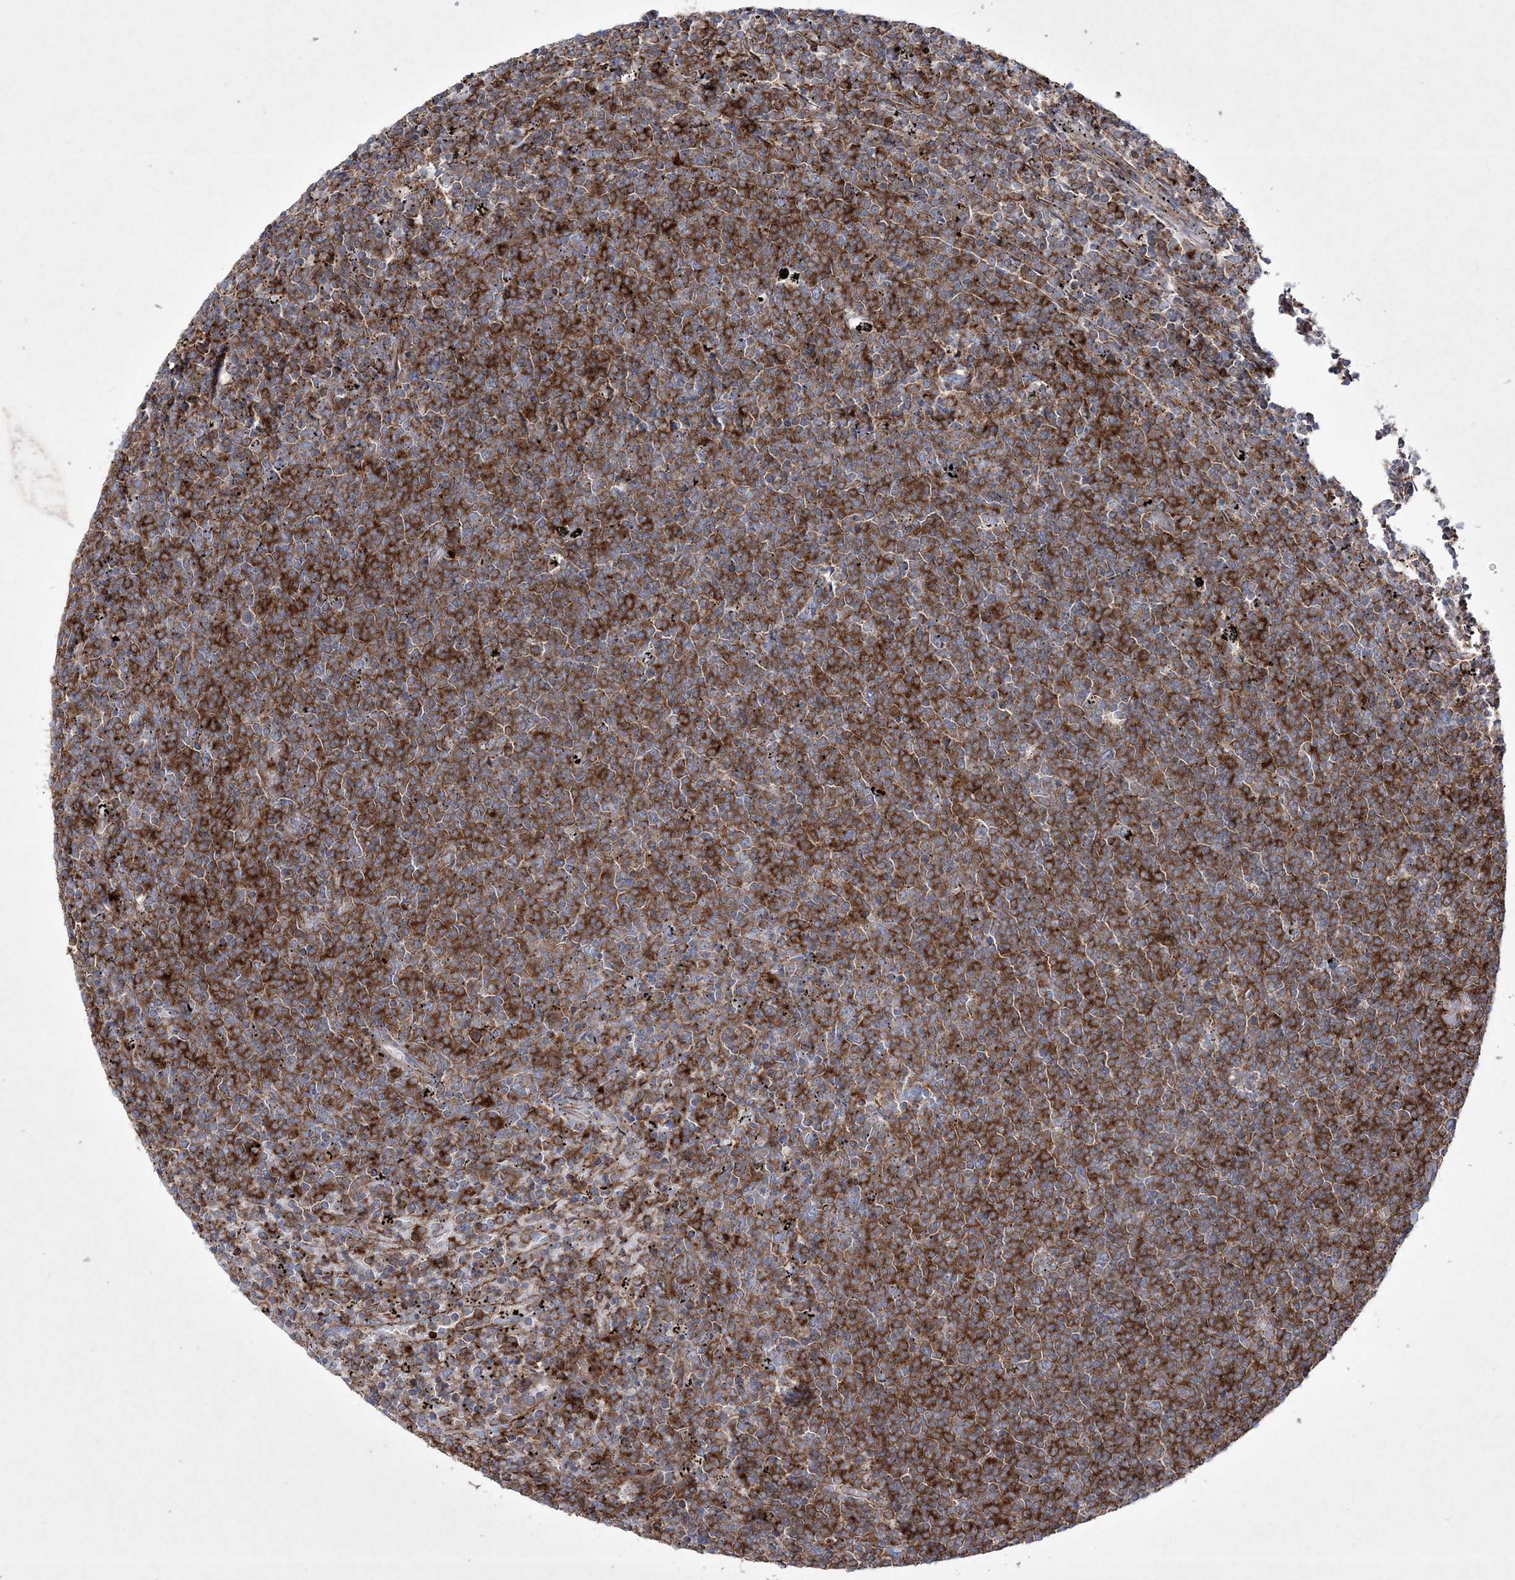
{"staining": {"intensity": "strong", "quantity": "25%-75%", "location": "cytoplasmic/membranous"}, "tissue": "lymphoma", "cell_type": "Tumor cells", "image_type": "cancer", "snomed": [{"axis": "morphology", "description": "Malignant lymphoma, non-Hodgkin's type, Low grade"}, {"axis": "topography", "description": "Spleen"}], "caption": "Lymphoma stained for a protein displays strong cytoplasmic/membranous positivity in tumor cells.", "gene": "RICTOR", "patient": {"sex": "female", "age": 50}}